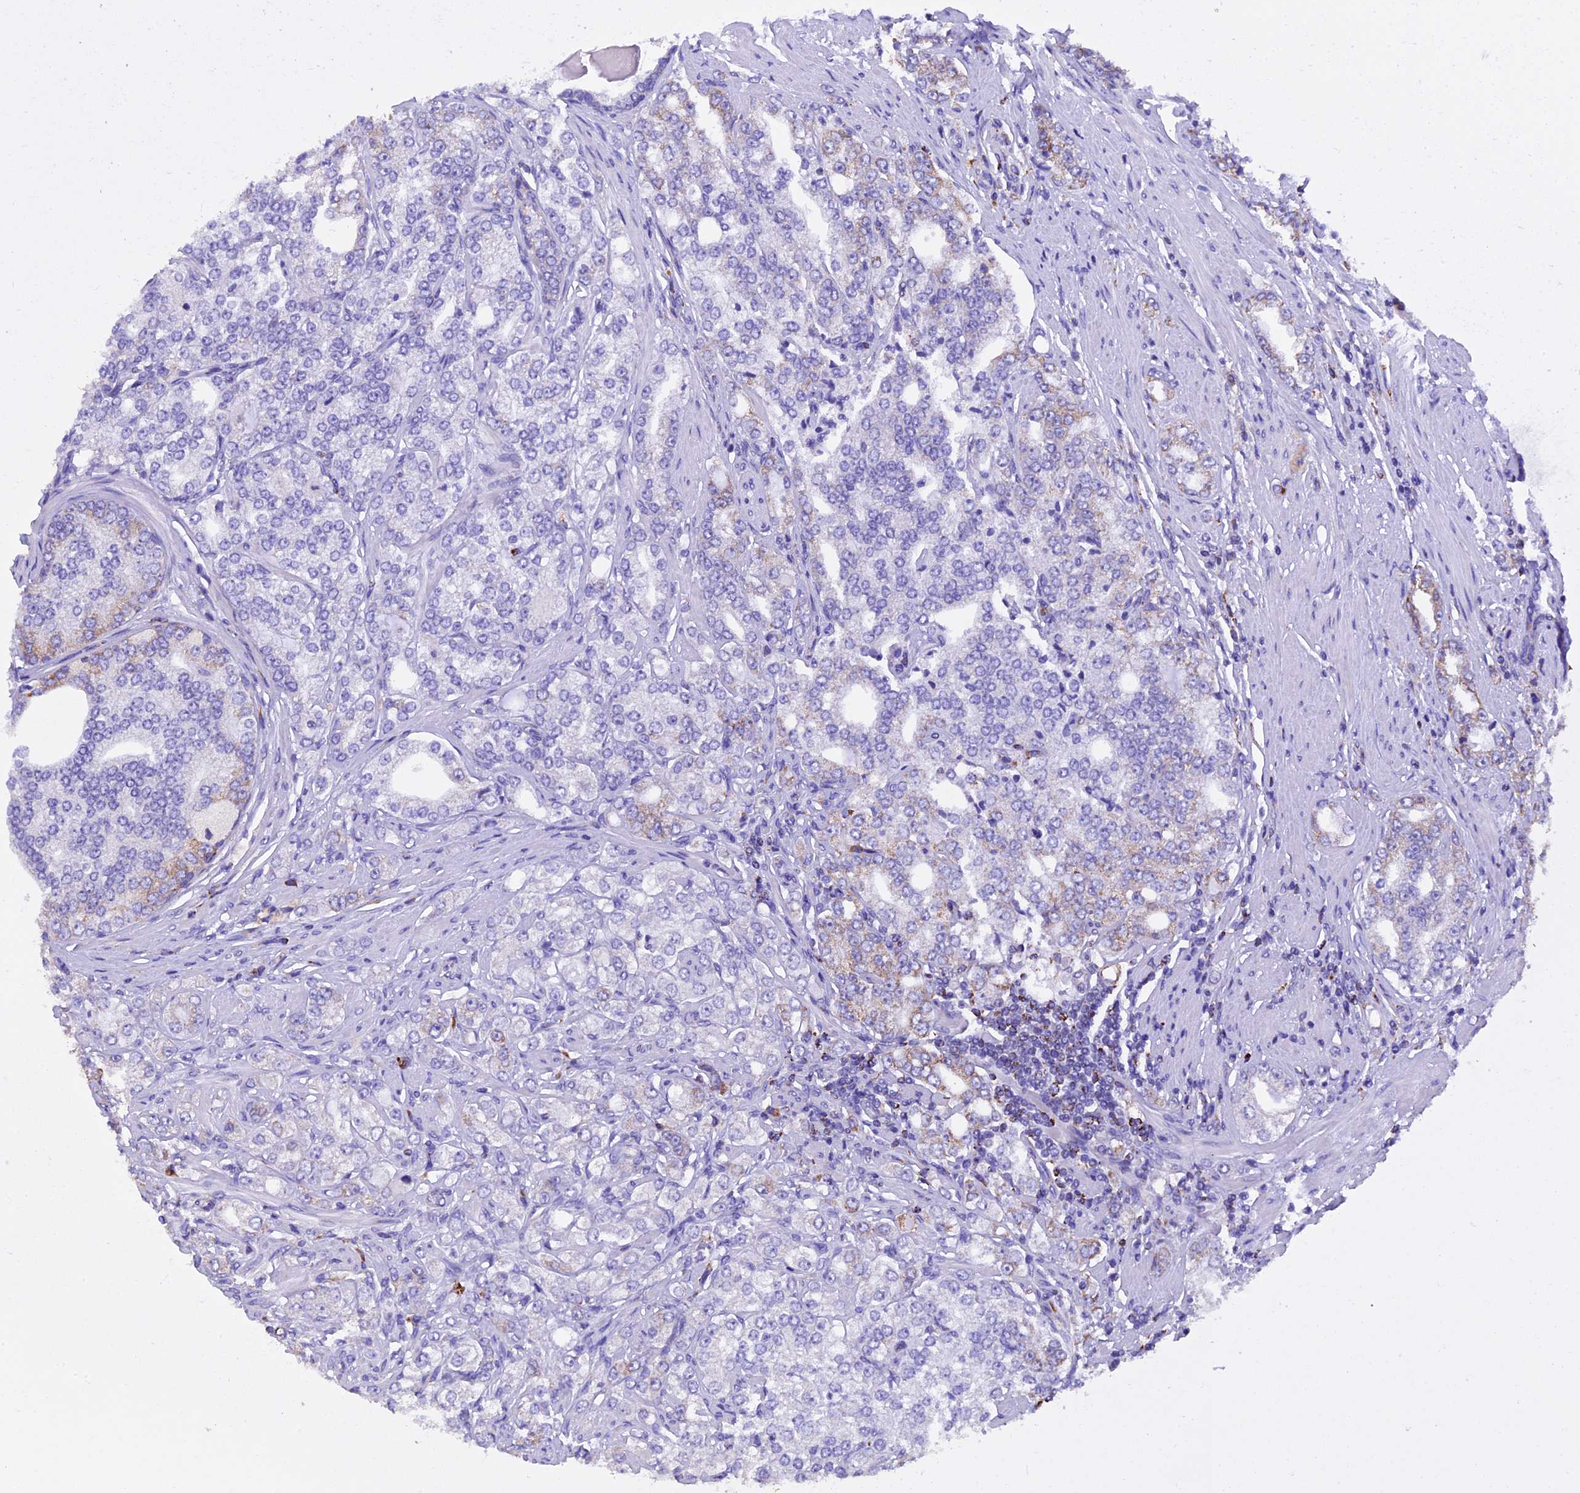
{"staining": {"intensity": "weak", "quantity": "<25%", "location": "cytoplasmic/membranous"}, "tissue": "prostate cancer", "cell_type": "Tumor cells", "image_type": "cancer", "snomed": [{"axis": "morphology", "description": "Adenocarcinoma, High grade"}, {"axis": "topography", "description": "Prostate"}], "caption": "Immunohistochemistry micrograph of neoplastic tissue: prostate adenocarcinoma (high-grade) stained with DAB (3,3'-diaminobenzidine) shows no significant protein expression in tumor cells.", "gene": "SLC8B1", "patient": {"sex": "male", "age": 64}}